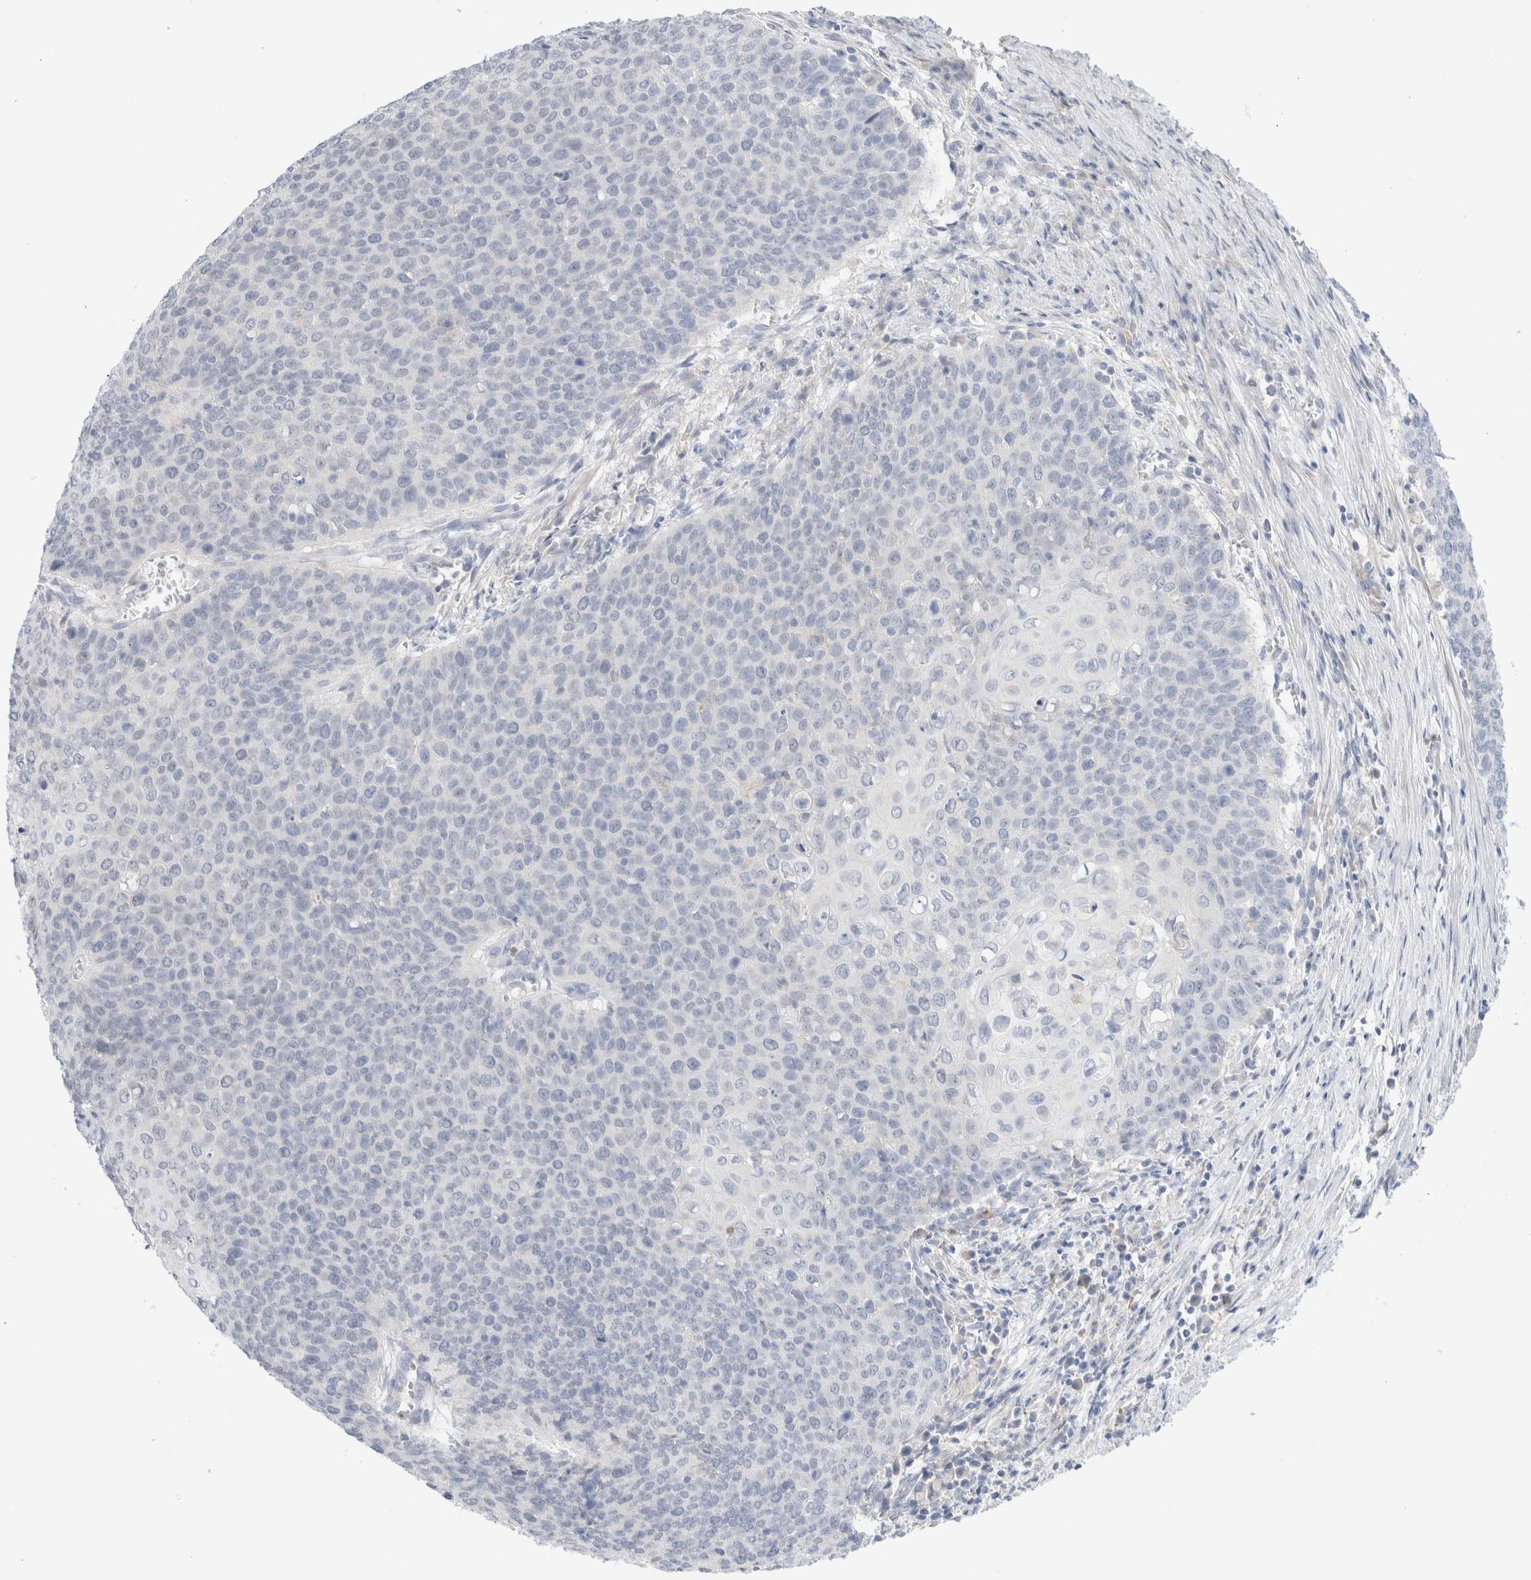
{"staining": {"intensity": "negative", "quantity": "none", "location": "none"}, "tissue": "cervical cancer", "cell_type": "Tumor cells", "image_type": "cancer", "snomed": [{"axis": "morphology", "description": "Squamous cell carcinoma, NOS"}, {"axis": "topography", "description": "Cervix"}], "caption": "Tumor cells are negative for brown protein staining in cervical cancer (squamous cell carcinoma).", "gene": "ADAM30", "patient": {"sex": "female", "age": 39}}